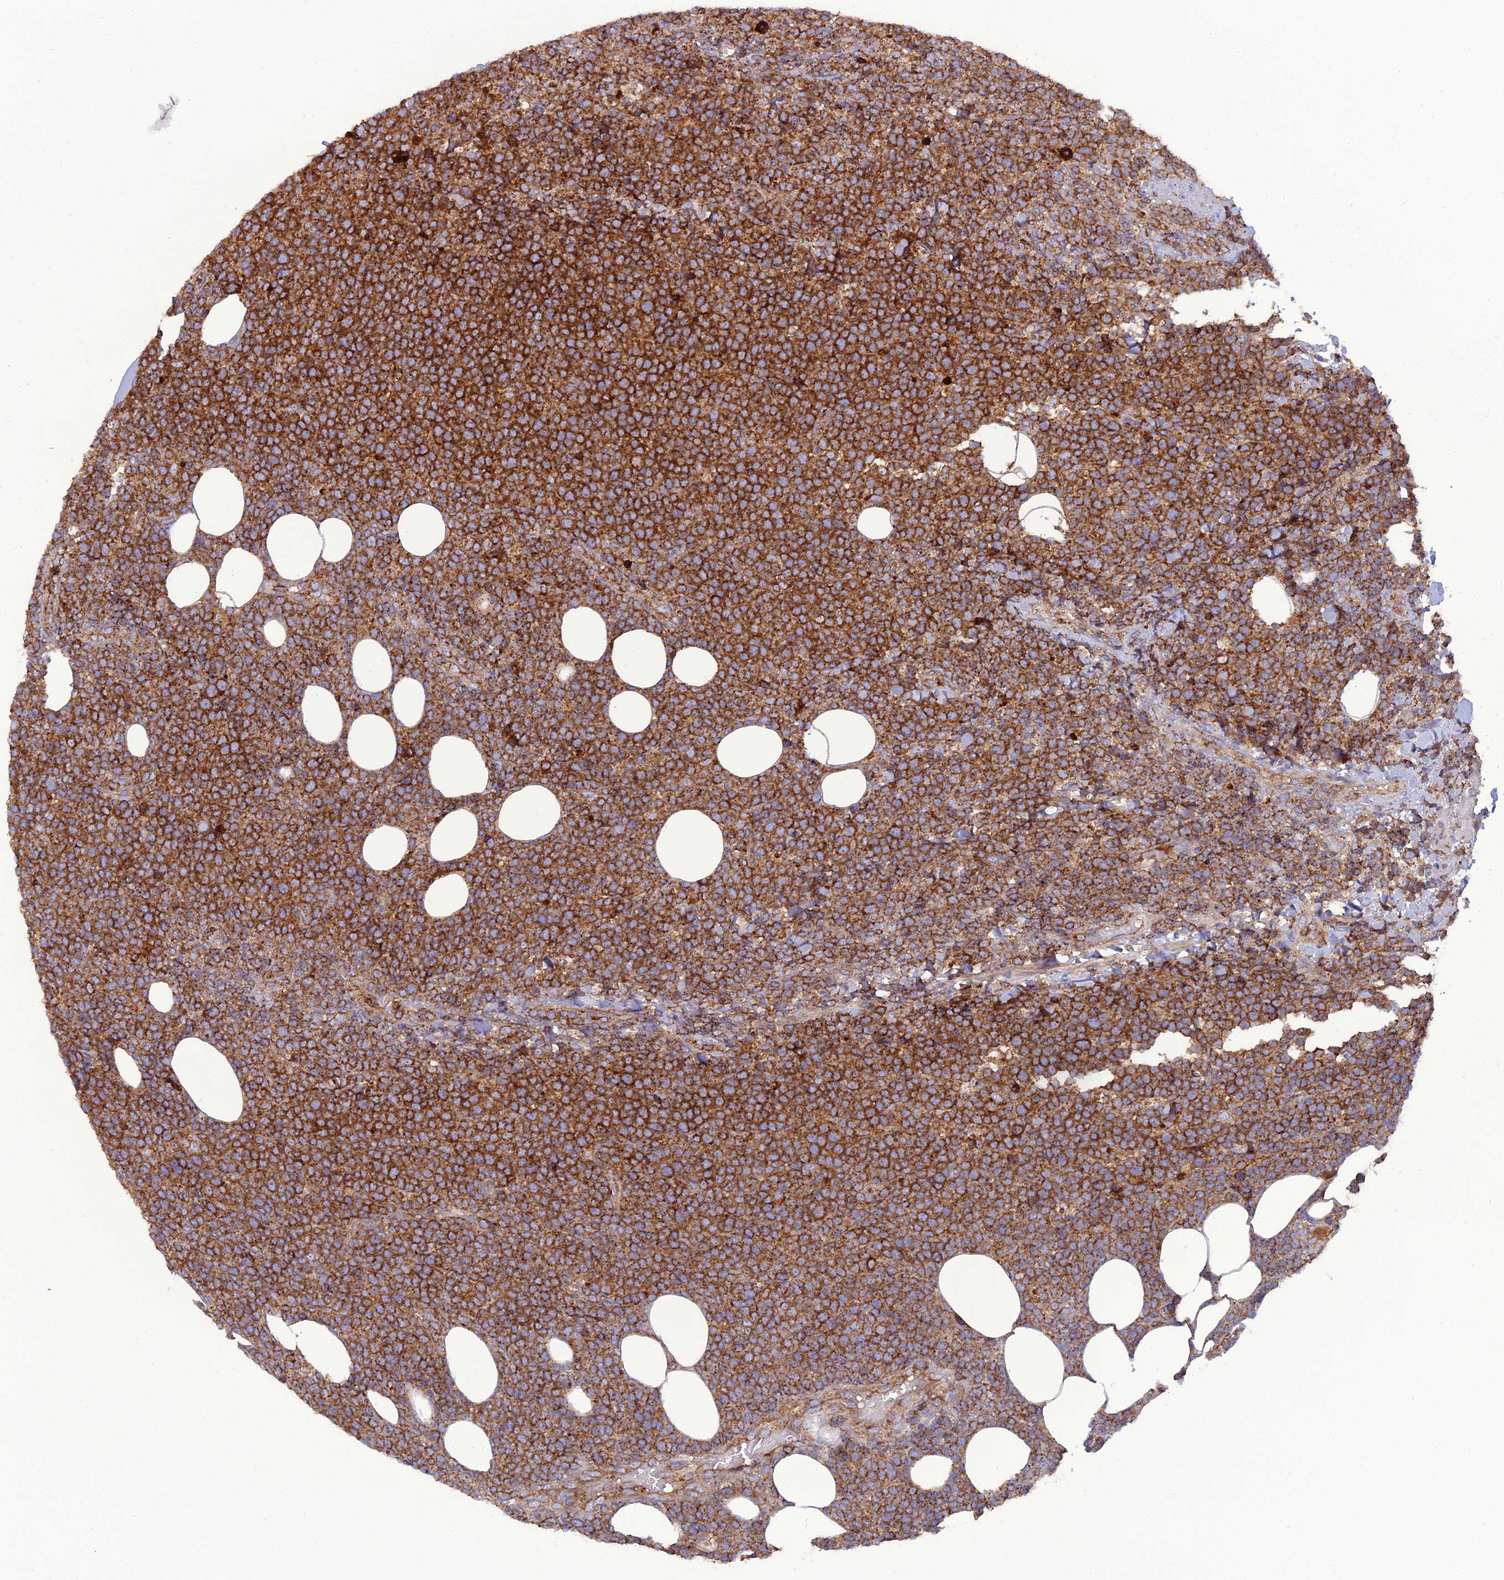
{"staining": {"intensity": "strong", "quantity": ">75%", "location": "cytoplasmic/membranous"}, "tissue": "lymphoma", "cell_type": "Tumor cells", "image_type": "cancer", "snomed": [{"axis": "morphology", "description": "Malignant lymphoma, non-Hodgkin's type, High grade"}, {"axis": "topography", "description": "Lymph node"}], "caption": "A brown stain highlights strong cytoplasmic/membranous positivity of a protein in high-grade malignant lymphoma, non-Hodgkin's type tumor cells.", "gene": "LNPEP", "patient": {"sex": "male", "age": 61}}